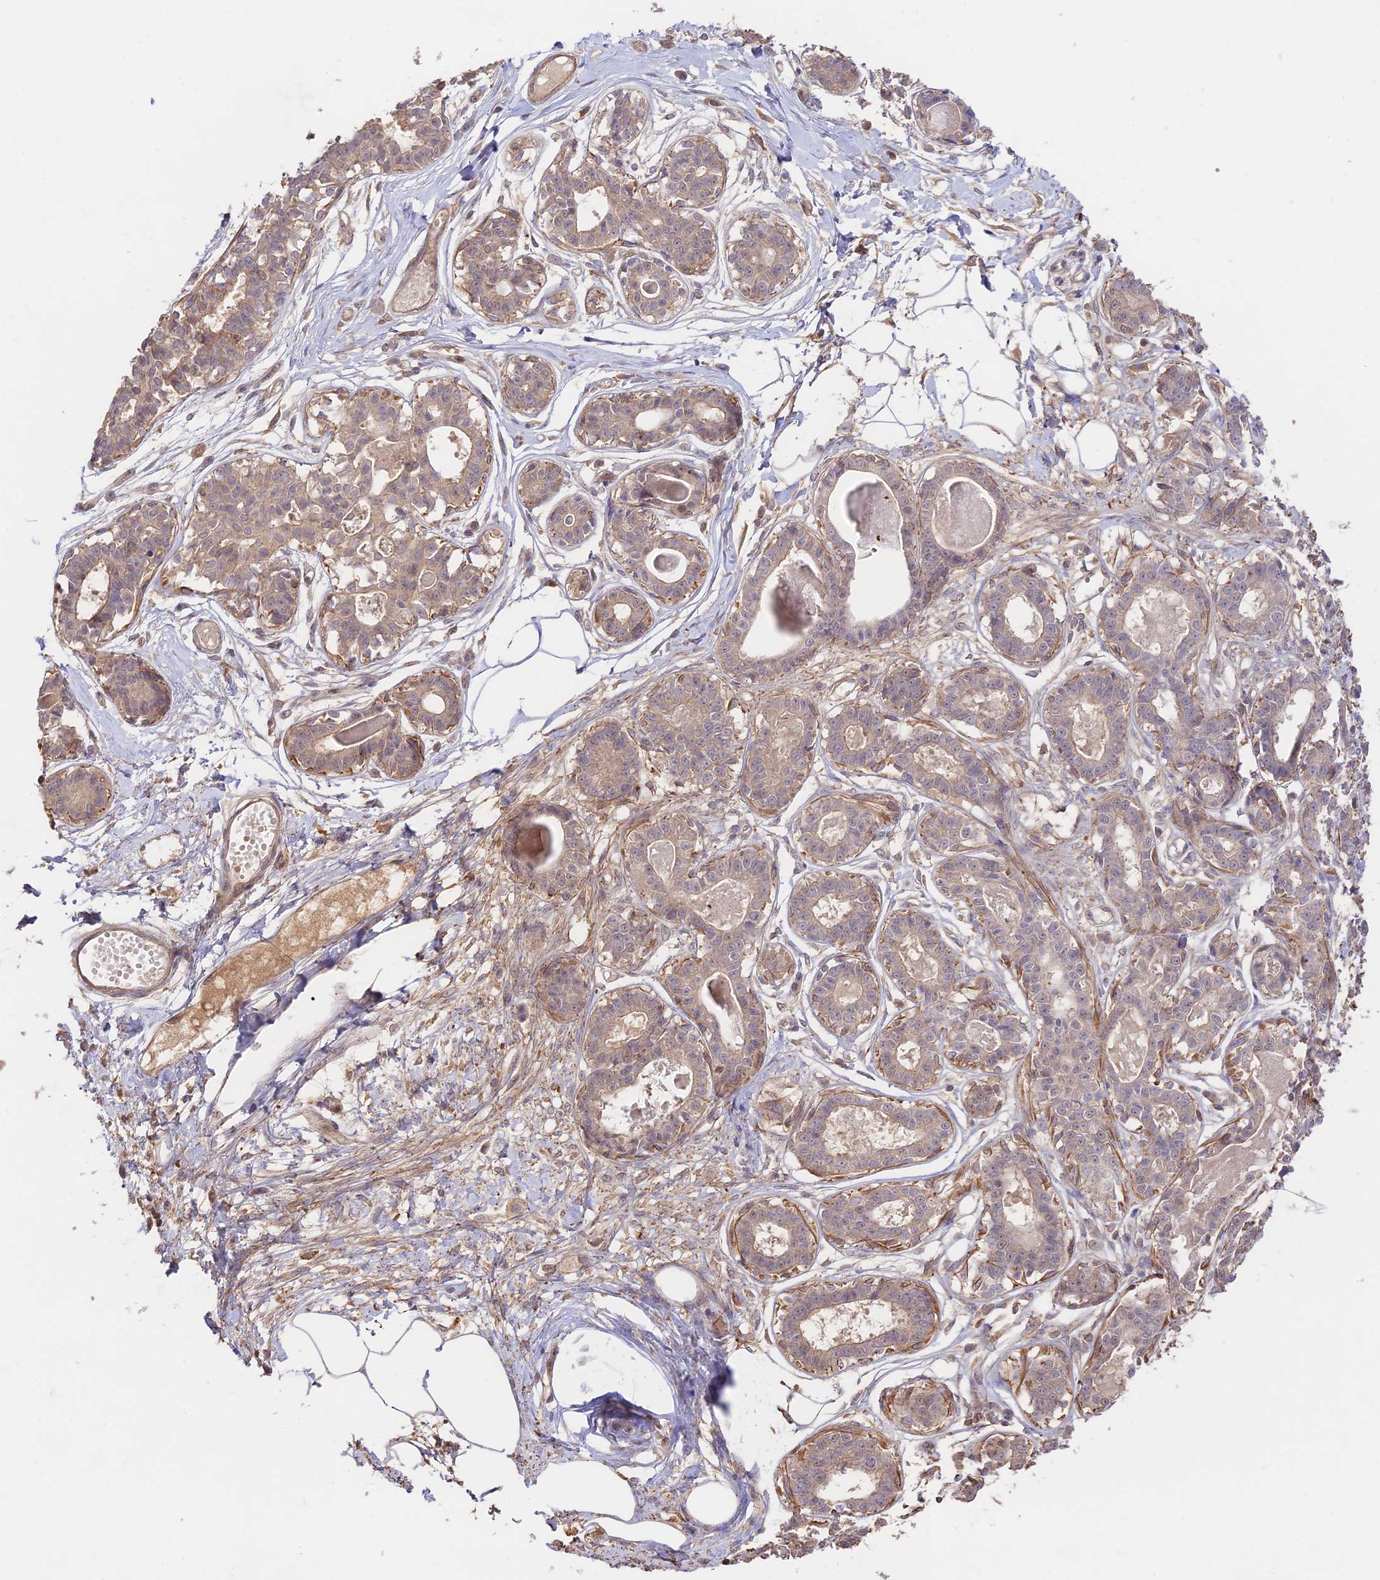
{"staining": {"intensity": "weak", "quantity": "25%-75%", "location": "cytoplasmic/membranous"}, "tissue": "breast", "cell_type": "Adipocytes", "image_type": "normal", "snomed": [{"axis": "morphology", "description": "Normal tissue, NOS"}, {"axis": "topography", "description": "Breast"}], "caption": "Weak cytoplasmic/membranous staining is identified in about 25%-75% of adipocytes in benign breast. Using DAB (3,3'-diaminobenzidine) (brown) and hematoxylin (blue) stains, captured at high magnification using brightfield microscopy.", "gene": "CLCF1", "patient": {"sex": "female", "age": 45}}